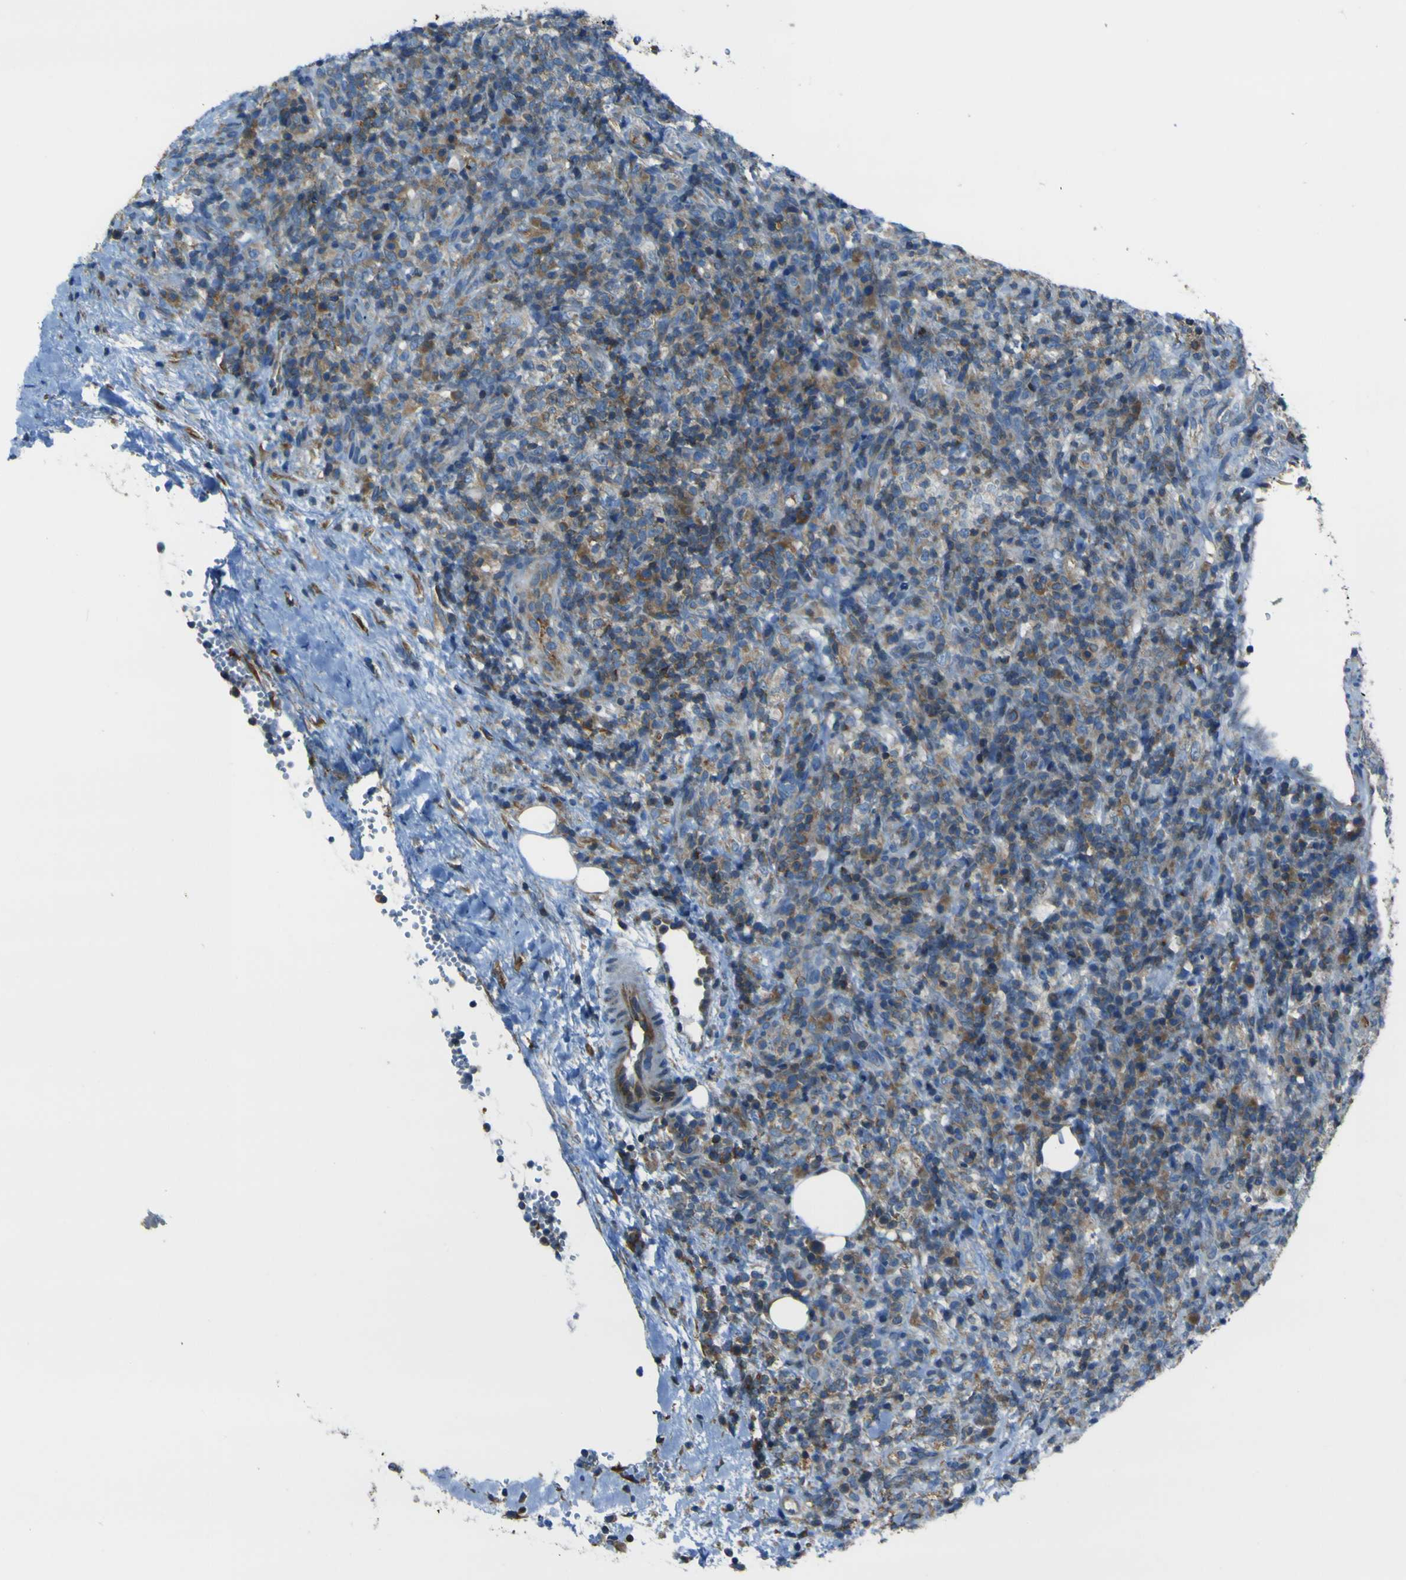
{"staining": {"intensity": "moderate", "quantity": "25%-75%", "location": "cytoplasmic/membranous"}, "tissue": "lymphoma", "cell_type": "Tumor cells", "image_type": "cancer", "snomed": [{"axis": "morphology", "description": "Malignant lymphoma, non-Hodgkin's type, High grade"}, {"axis": "topography", "description": "Lymph node"}], "caption": "Immunohistochemical staining of human lymphoma exhibits moderate cytoplasmic/membranous protein staining in approximately 25%-75% of tumor cells.", "gene": "STIM1", "patient": {"sex": "female", "age": 76}}